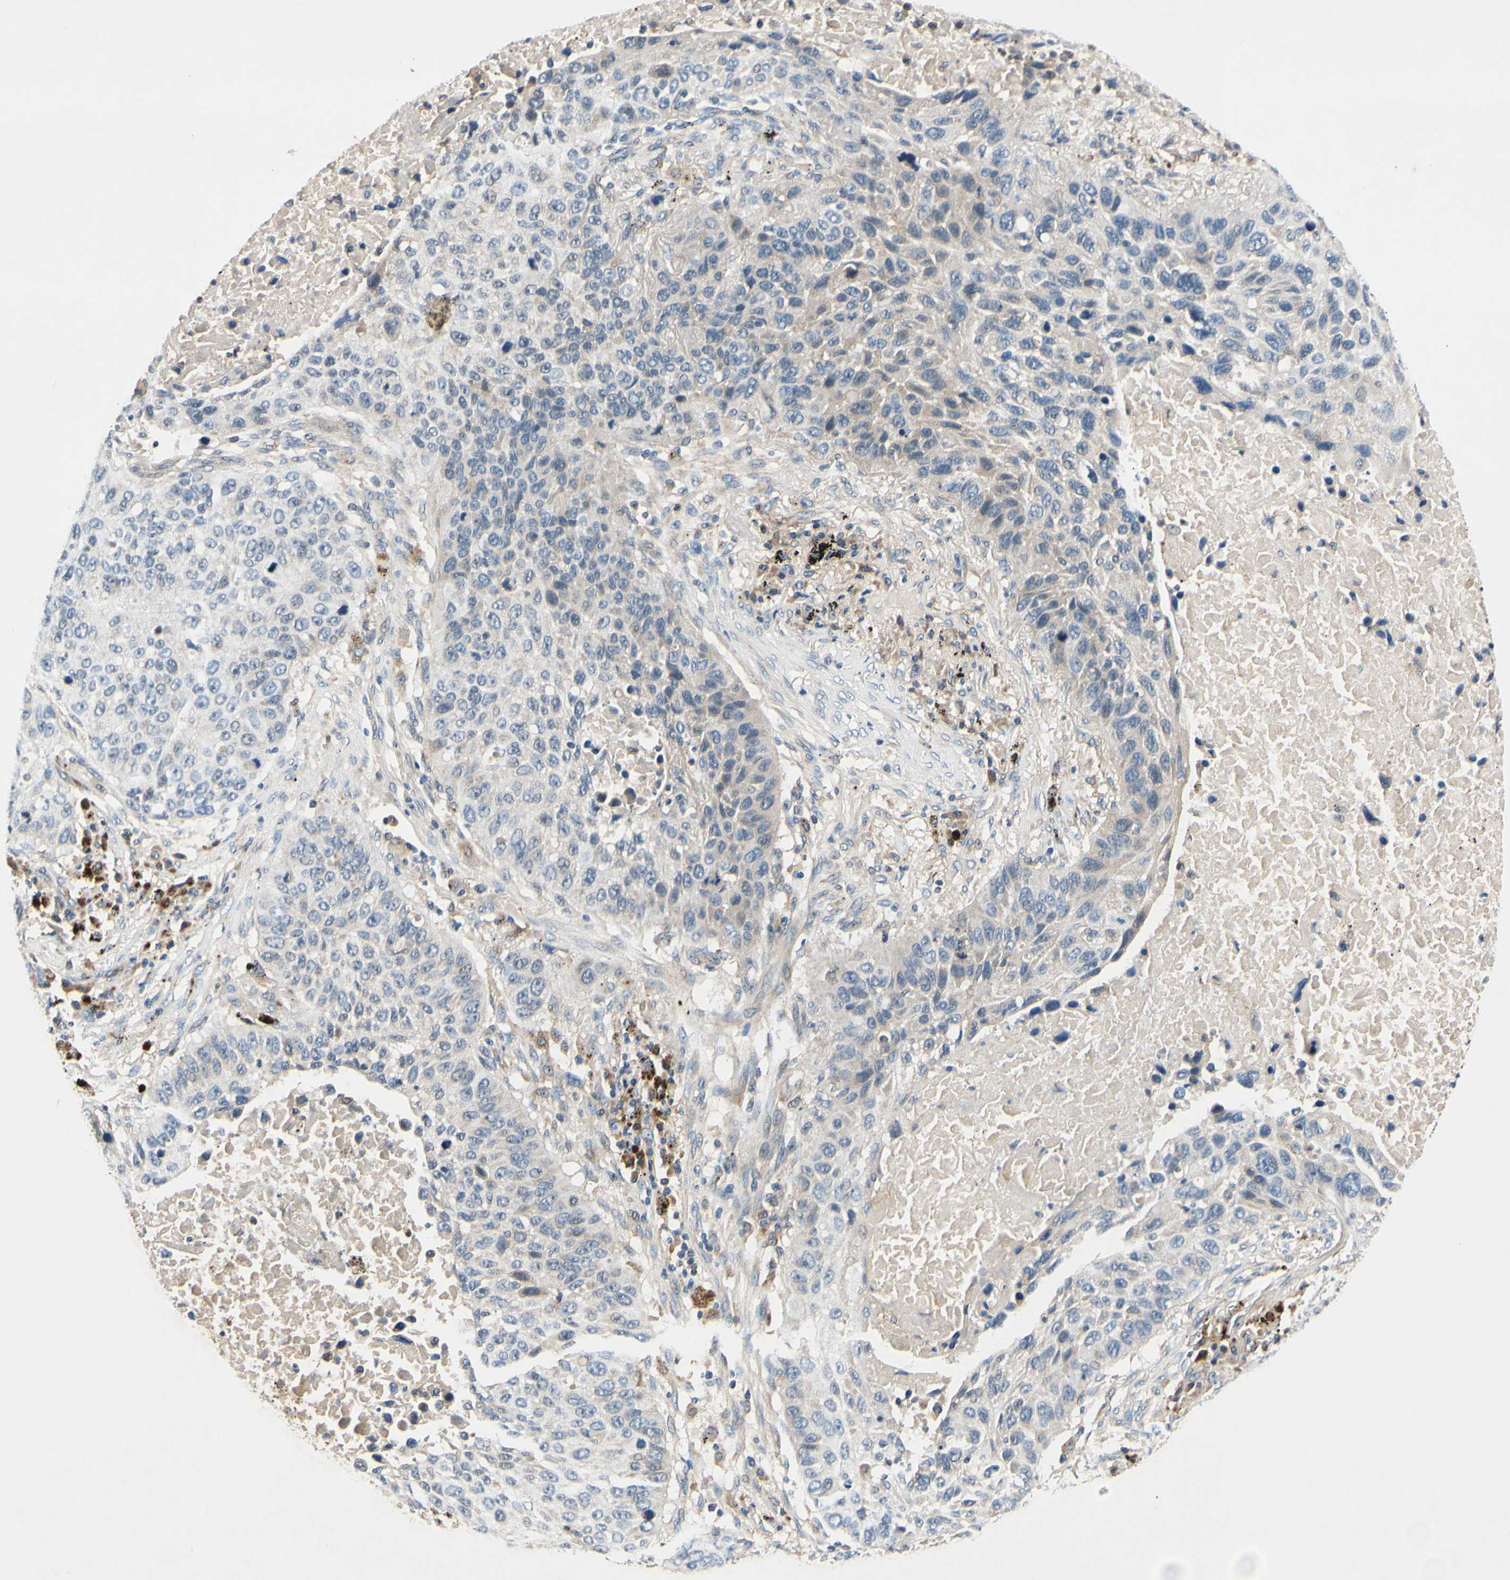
{"staining": {"intensity": "negative", "quantity": "none", "location": "none"}, "tissue": "lung cancer", "cell_type": "Tumor cells", "image_type": "cancer", "snomed": [{"axis": "morphology", "description": "Squamous cell carcinoma, NOS"}, {"axis": "topography", "description": "Lung"}], "caption": "Immunohistochemistry (IHC) image of human lung cancer (squamous cell carcinoma) stained for a protein (brown), which exhibits no positivity in tumor cells.", "gene": "PLA2G4A", "patient": {"sex": "male", "age": 57}}